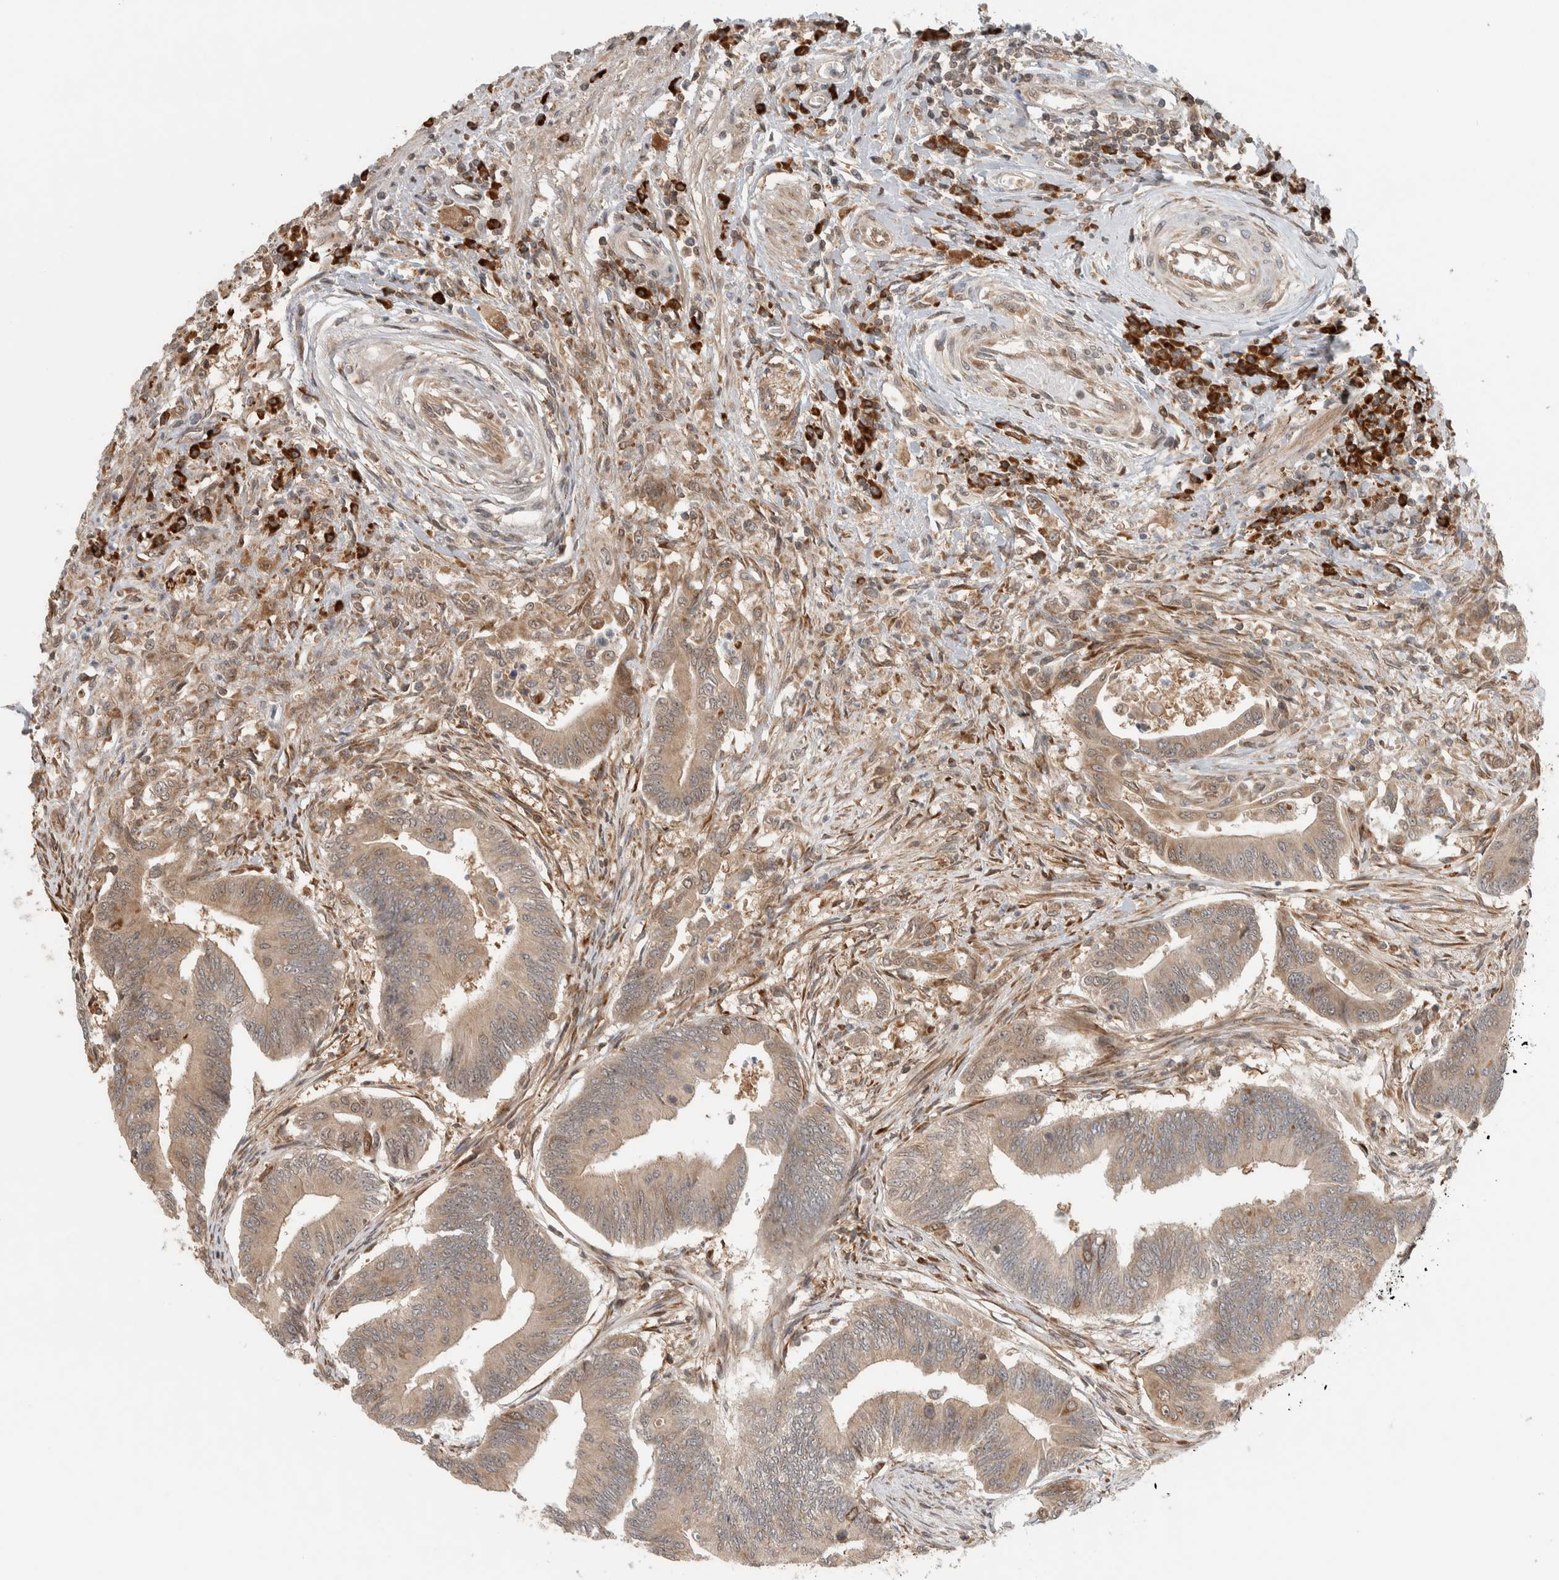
{"staining": {"intensity": "weak", "quantity": ">75%", "location": "cytoplasmic/membranous"}, "tissue": "colorectal cancer", "cell_type": "Tumor cells", "image_type": "cancer", "snomed": [{"axis": "morphology", "description": "Adenoma, NOS"}, {"axis": "morphology", "description": "Adenocarcinoma, NOS"}, {"axis": "topography", "description": "Colon"}], "caption": "There is low levels of weak cytoplasmic/membranous positivity in tumor cells of colorectal cancer (adenoma), as demonstrated by immunohistochemical staining (brown color).", "gene": "CNTROB", "patient": {"sex": "male", "age": 79}}